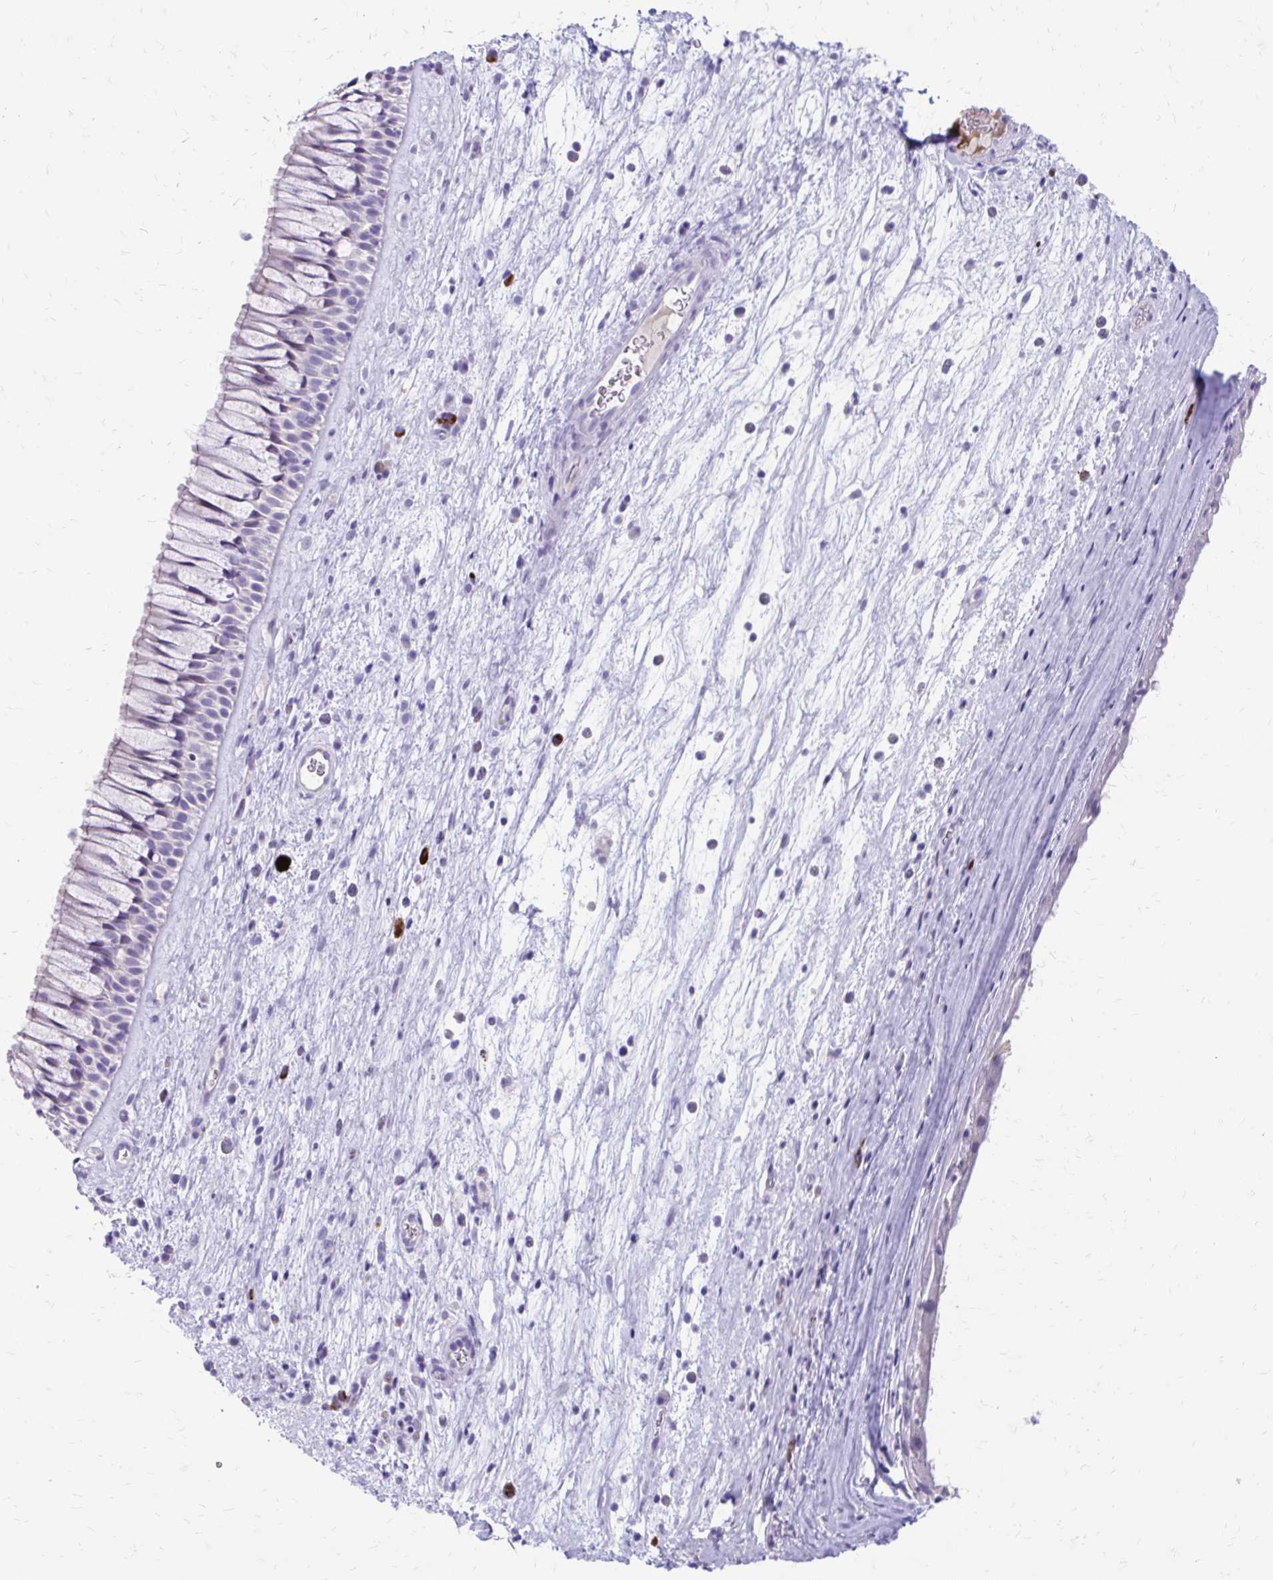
{"staining": {"intensity": "negative", "quantity": "none", "location": "none"}, "tissue": "nasopharynx", "cell_type": "Respiratory epithelial cells", "image_type": "normal", "snomed": [{"axis": "morphology", "description": "Normal tissue, NOS"}, {"axis": "topography", "description": "Nasopharynx"}], "caption": "Immunohistochemistry (IHC) micrograph of normal human nasopharynx stained for a protein (brown), which reveals no positivity in respiratory epithelial cells.", "gene": "SATL1", "patient": {"sex": "male", "age": 74}}